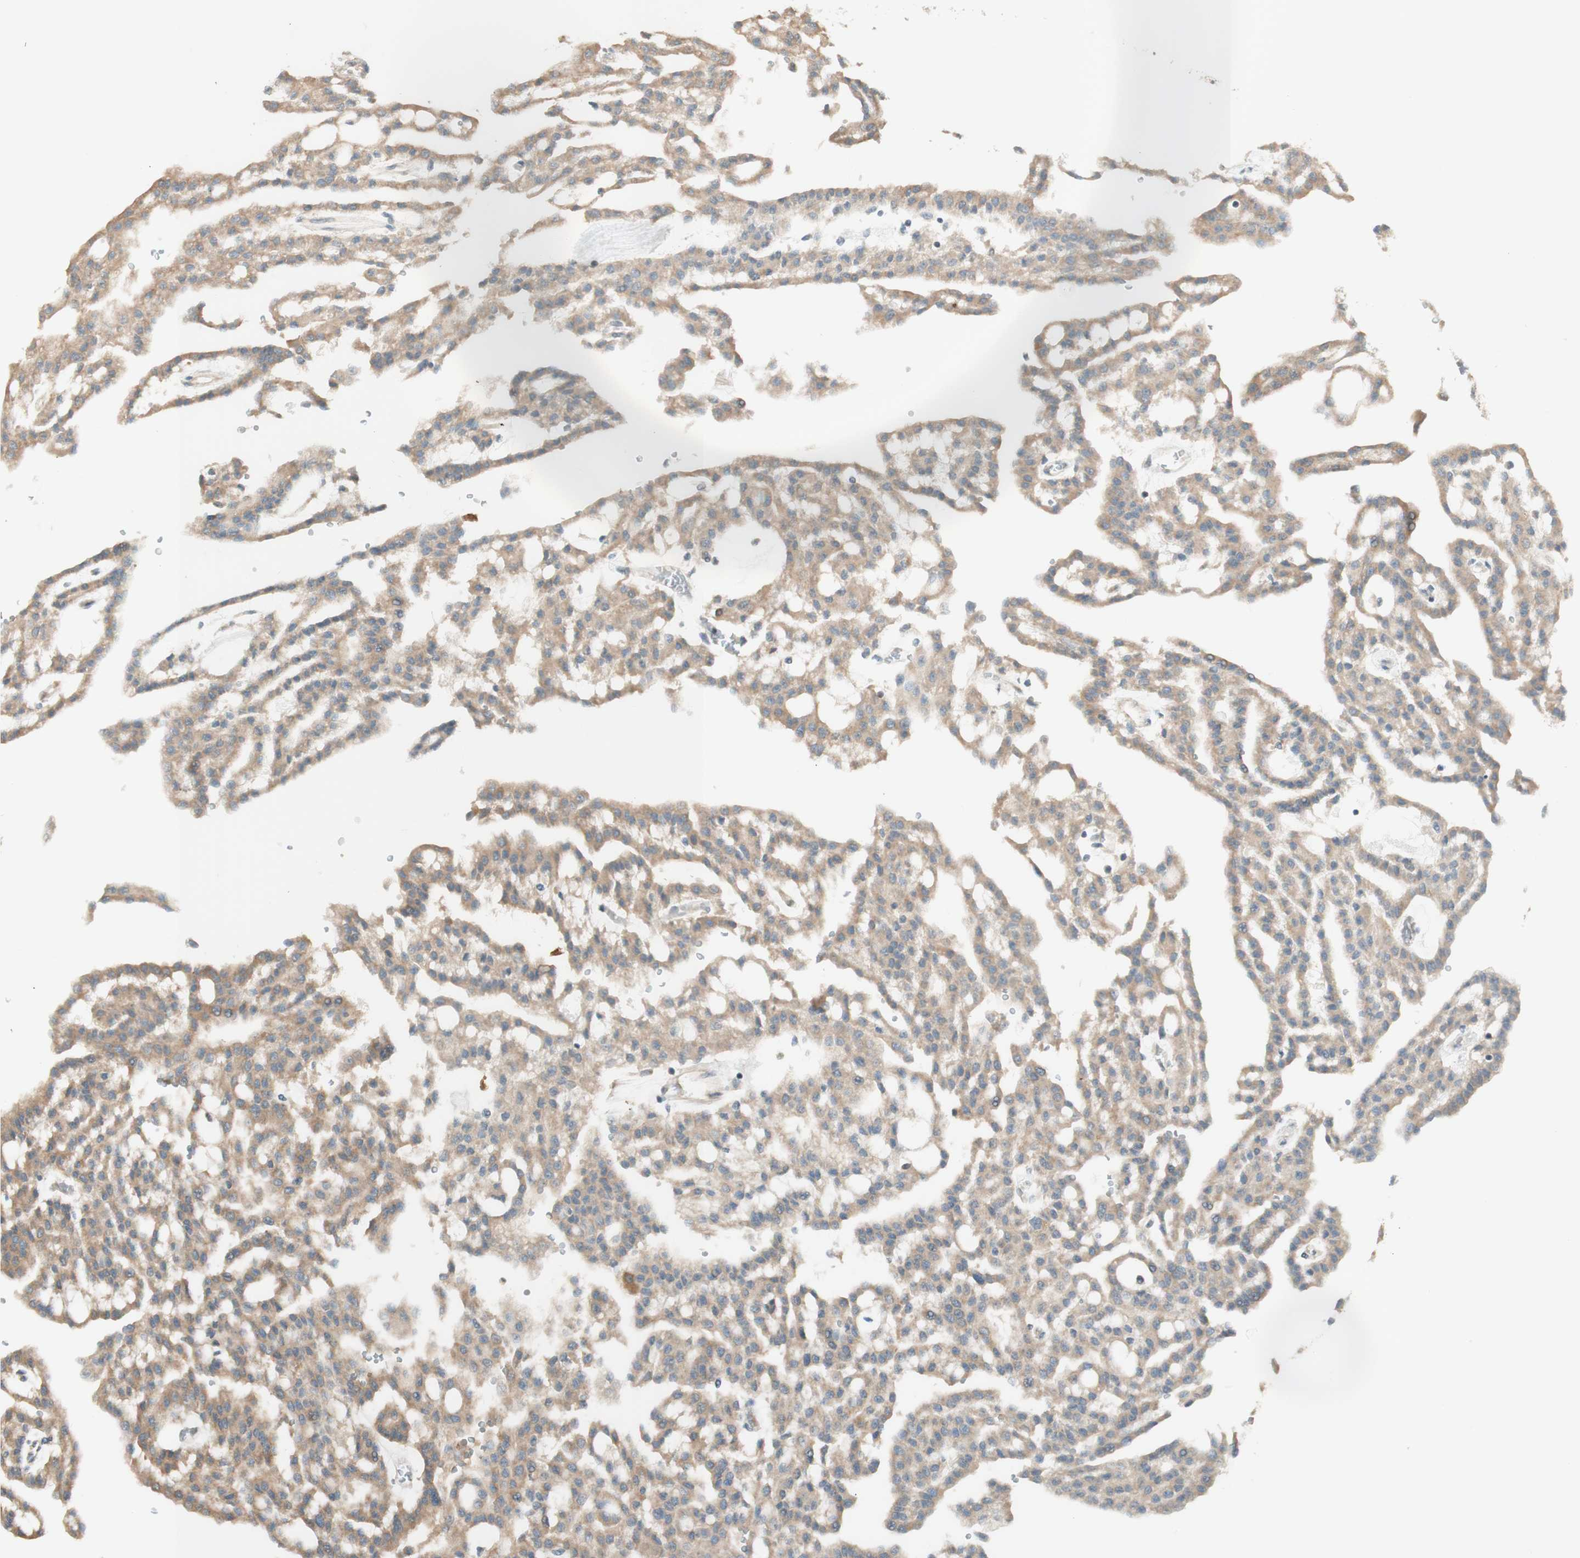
{"staining": {"intensity": "moderate", "quantity": ">75%", "location": "cytoplasmic/membranous"}, "tissue": "renal cancer", "cell_type": "Tumor cells", "image_type": "cancer", "snomed": [{"axis": "morphology", "description": "Adenocarcinoma, NOS"}, {"axis": "topography", "description": "Kidney"}], "caption": "Immunohistochemistry staining of renal cancer (adenocarcinoma), which displays medium levels of moderate cytoplasmic/membranous expression in about >75% of tumor cells indicating moderate cytoplasmic/membranous protein staining. The staining was performed using DAB (3,3'-diaminobenzidine) (brown) for protein detection and nuclei were counterstained in hematoxylin (blue).", "gene": "CLCN2", "patient": {"sex": "male", "age": 63}}